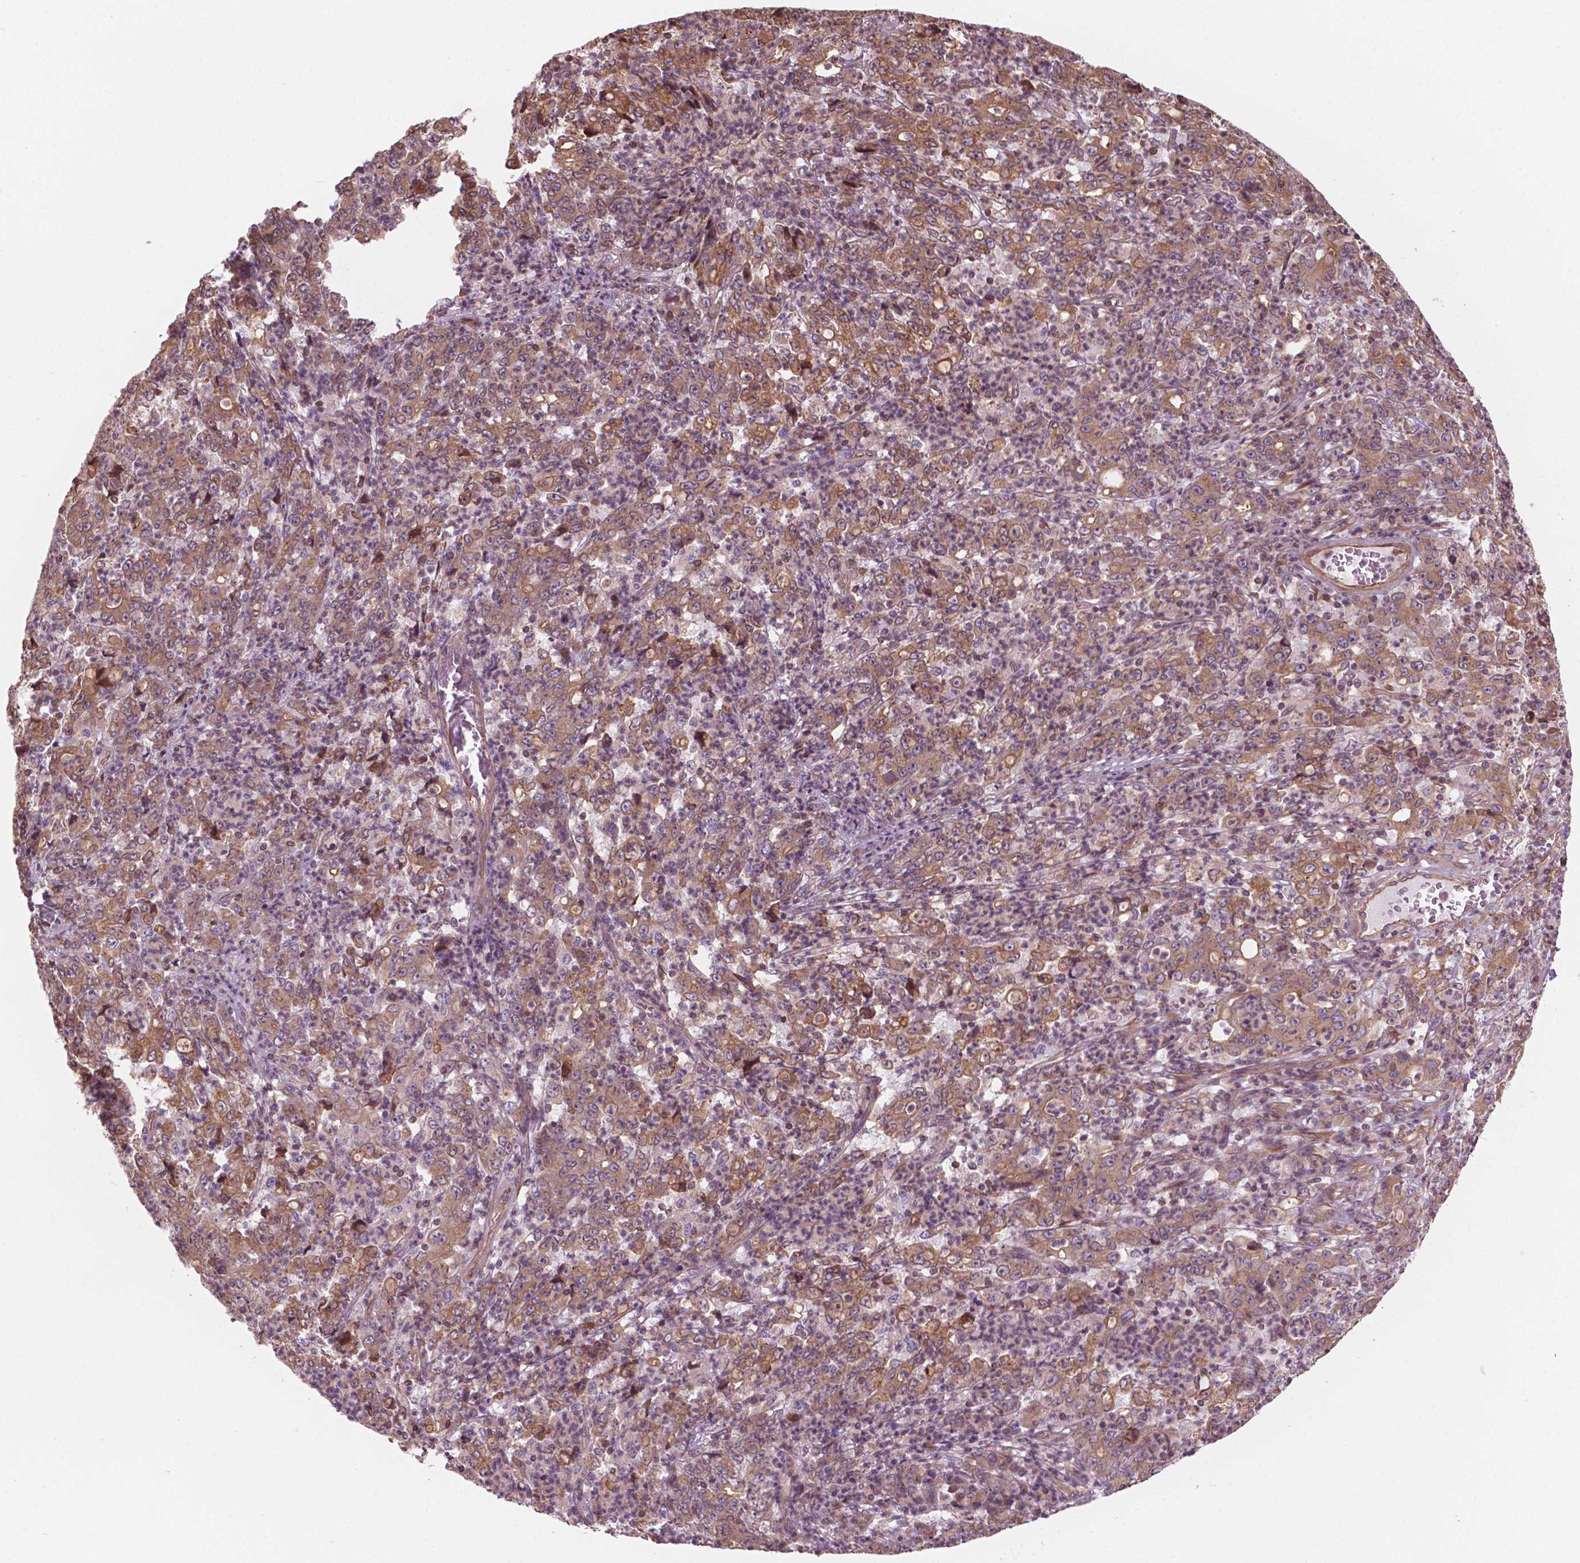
{"staining": {"intensity": "weak", "quantity": ">75%", "location": "cytoplasmic/membranous"}, "tissue": "stomach cancer", "cell_type": "Tumor cells", "image_type": "cancer", "snomed": [{"axis": "morphology", "description": "Adenocarcinoma, NOS"}, {"axis": "topography", "description": "Stomach, lower"}], "caption": "Immunohistochemistry histopathology image of neoplastic tissue: stomach adenocarcinoma stained using immunohistochemistry displays low levels of weak protein expression localized specifically in the cytoplasmic/membranous of tumor cells, appearing as a cytoplasmic/membranous brown color.", "gene": "SURF4", "patient": {"sex": "female", "age": 71}}